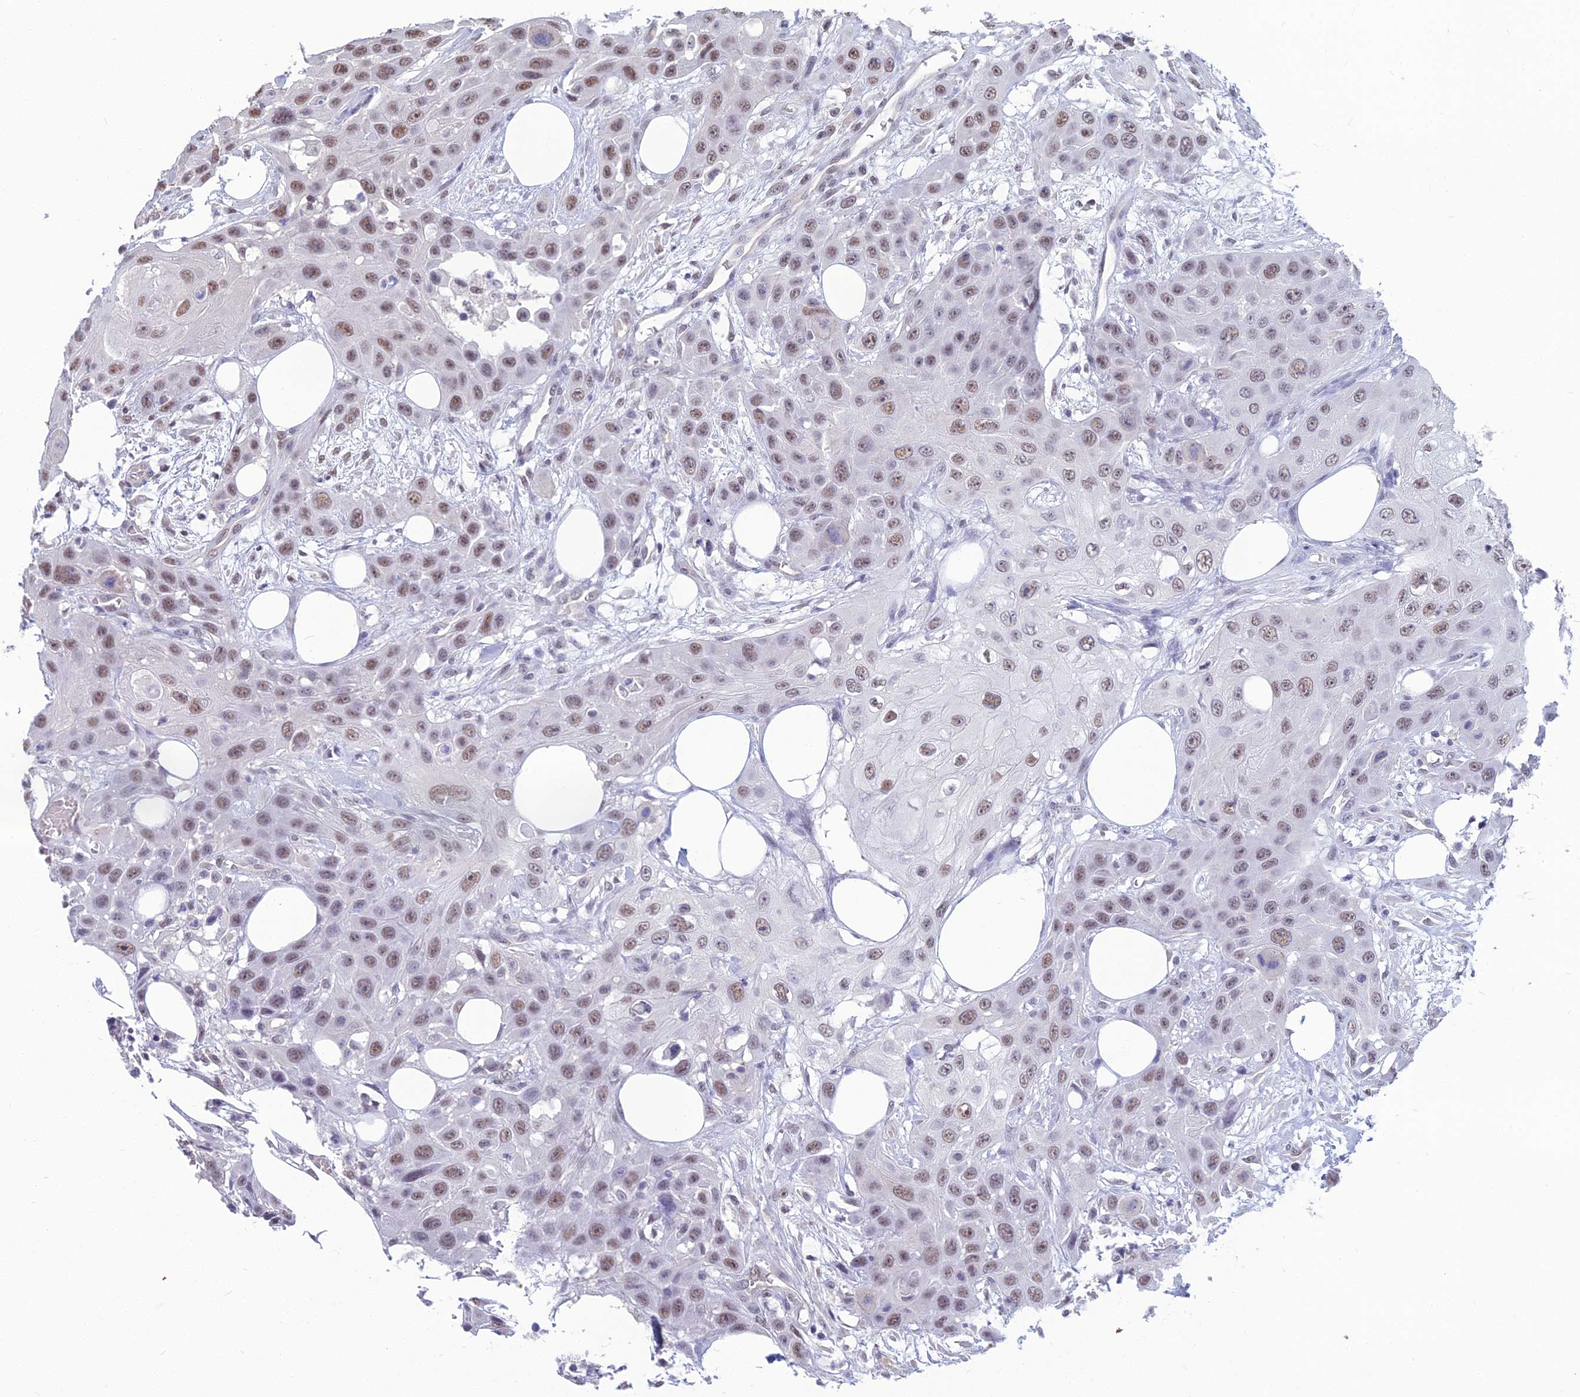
{"staining": {"intensity": "moderate", "quantity": ">75%", "location": "nuclear"}, "tissue": "head and neck cancer", "cell_type": "Tumor cells", "image_type": "cancer", "snomed": [{"axis": "morphology", "description": "Squamous cell carcinoma, NOS"}, {"axis": "topography", "description": "Head-Neck"}], "caption": "Immunohistochemistry (IHC) (DAB) staining of head and neck cancer (squamous cell carcinoma) exhibits moderate nuclear protein expression in about >75% of tumor cells.", "gene": "SRSF7", "patient": {"sex": "male", "age": 81}}